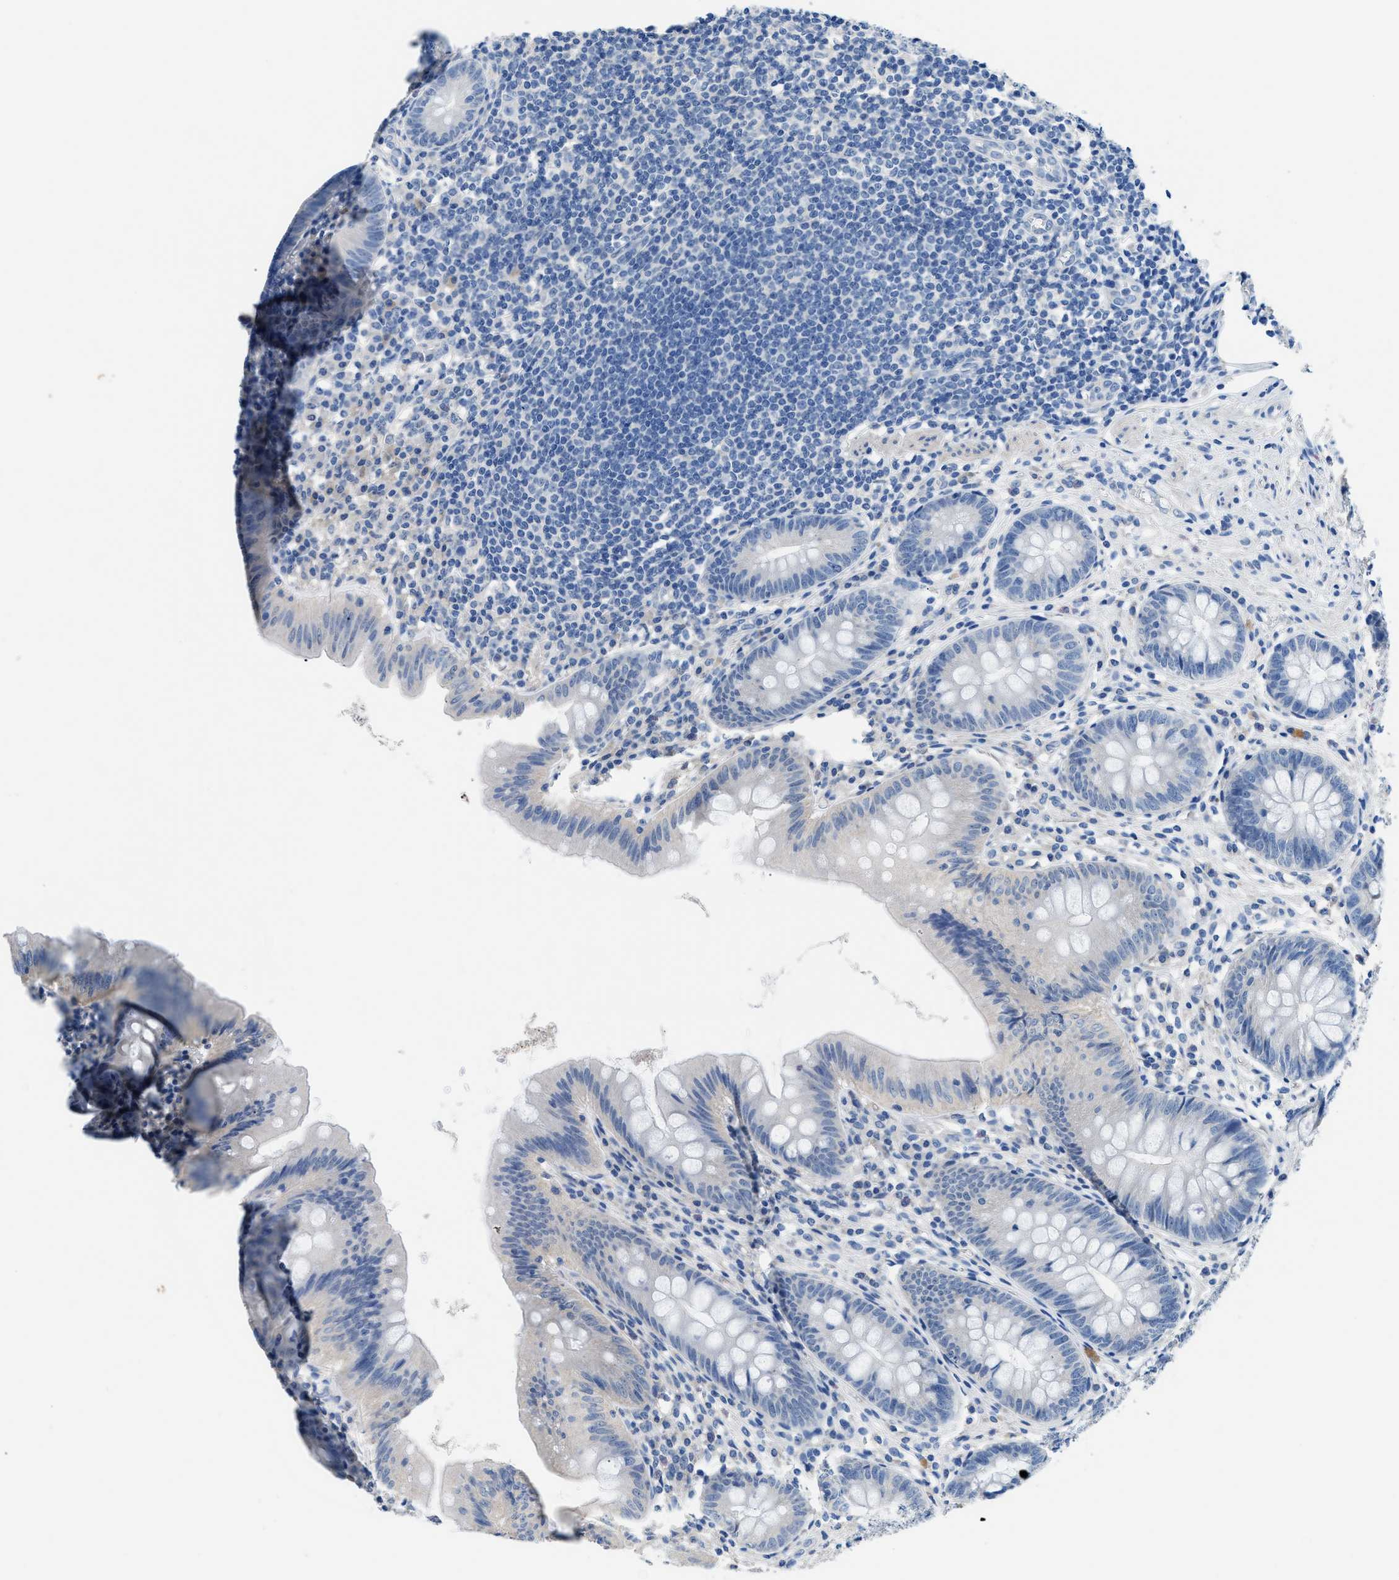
{"staining": {"intensity": "negative", "quantity": "none", "location": "none"}, "tissue": "appendix", "cell_type": "Glandular cells", "image_type": "normal", "snomed": [{"axis": "morphology", "description": "Normal tissue, NOS"}, {"axis": "topography", "description": "Appendix"}], "caption": "Immunohistochemistry photomicrograph of benign human appendix stained for a protein (brown), which displays no positivity in glandular cells.", "gene": "SLC10A6", "patient": {"sex": "male", "age": 56}}